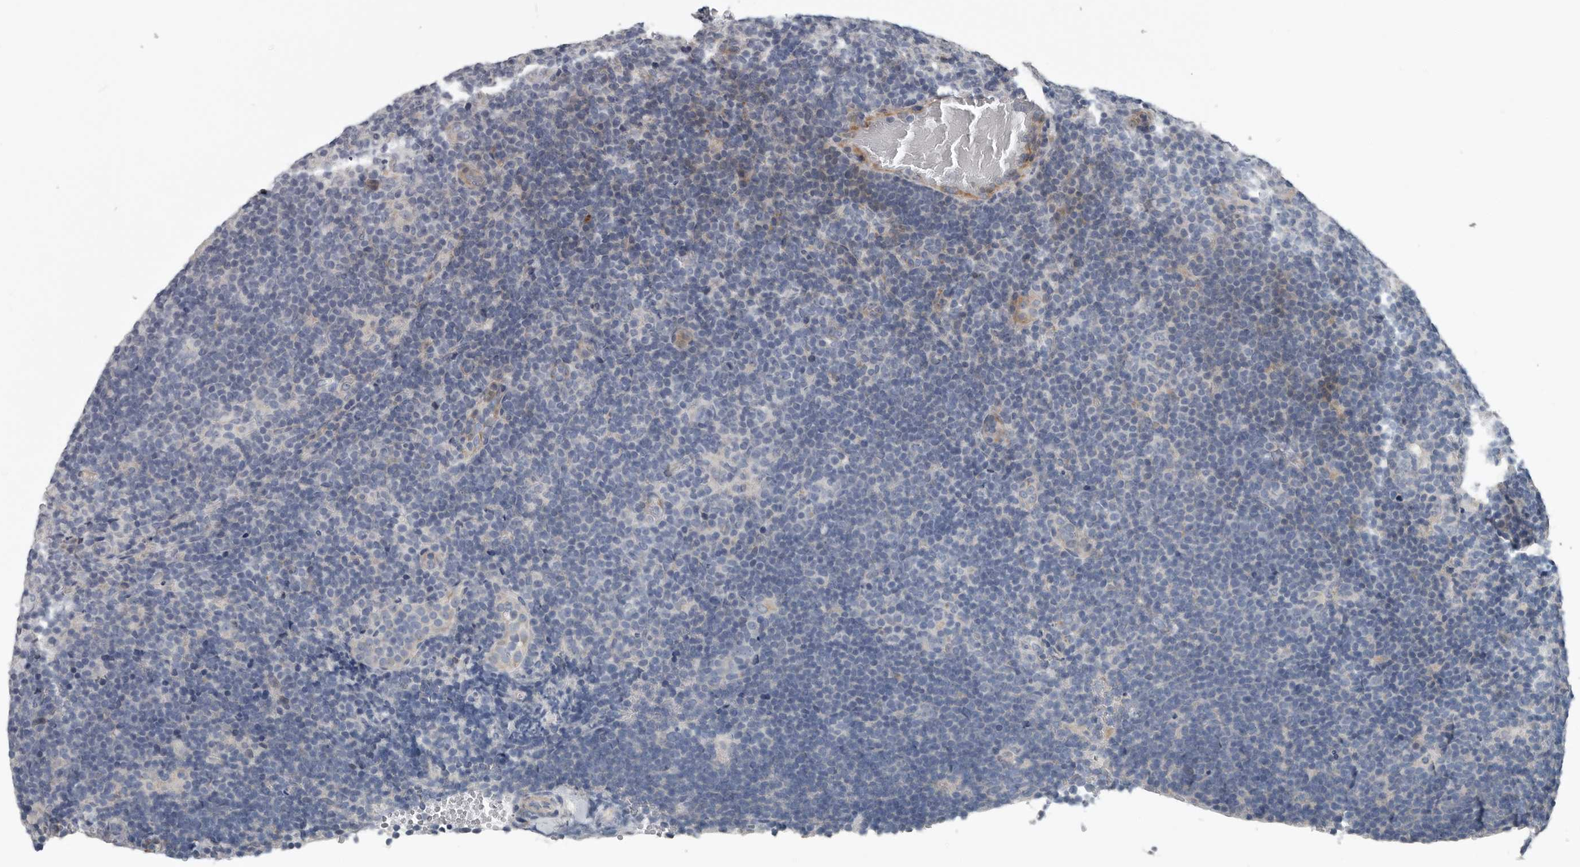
{"staining": {"intensity": "negative", "quantity": "none", "location": "none"}, "tissue": "lymphoma", "cell_type": "Tumor cells", "image_type": "cancer", "snomed": [{"axis": "morphology", "description": "Hodgkin's disease, NOS"}, {"axis": "topography", "description": "Lymph node"}], "caption": "A histopathology image of lymphoma stained for a protein reveals no brown staining in tumor cells.", "gene": "DPY19L4", "patient": {"sex": "female", "age": 57}}